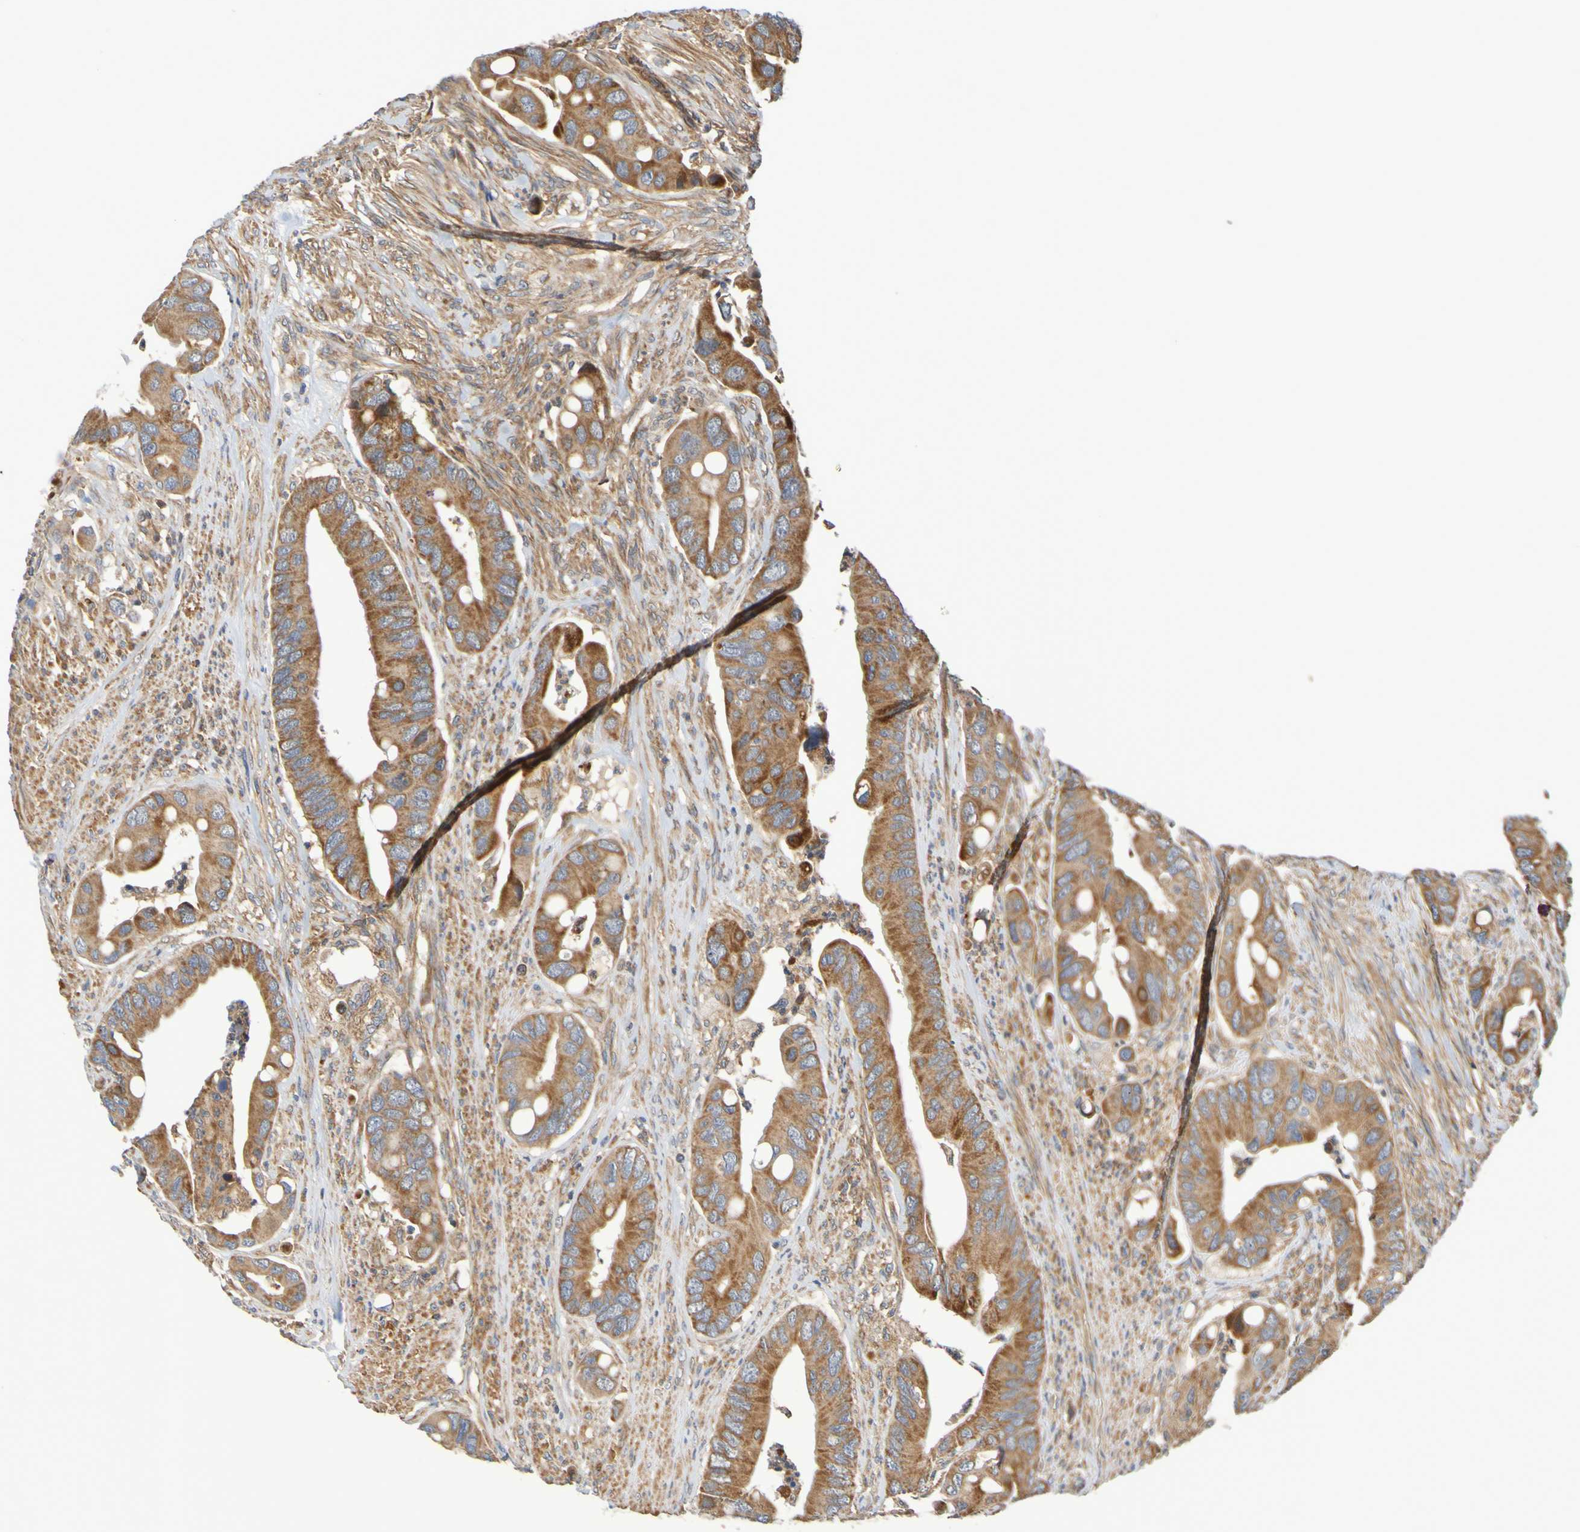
{"staining": {"intensity": "strong", "quantity": ">75%", "location": "cytoplasmic/membranous"}, "tissue": "colorectal cancer", "cell_type": "Tumor cells", "image_type": "cancer", "snomed": [{"axis": "morphology", "description": "Adenocarcinoma, NOS"}, {"axis": "topography", "description": "Rectum"}], "caption": "A brown stain shows strong cytoplasmic/membranous staining of a protein in human colorectal adenocarcinoma tumor cells.", "gene": "CCDC51", "patient": {"sex": "female", "age": 57}}